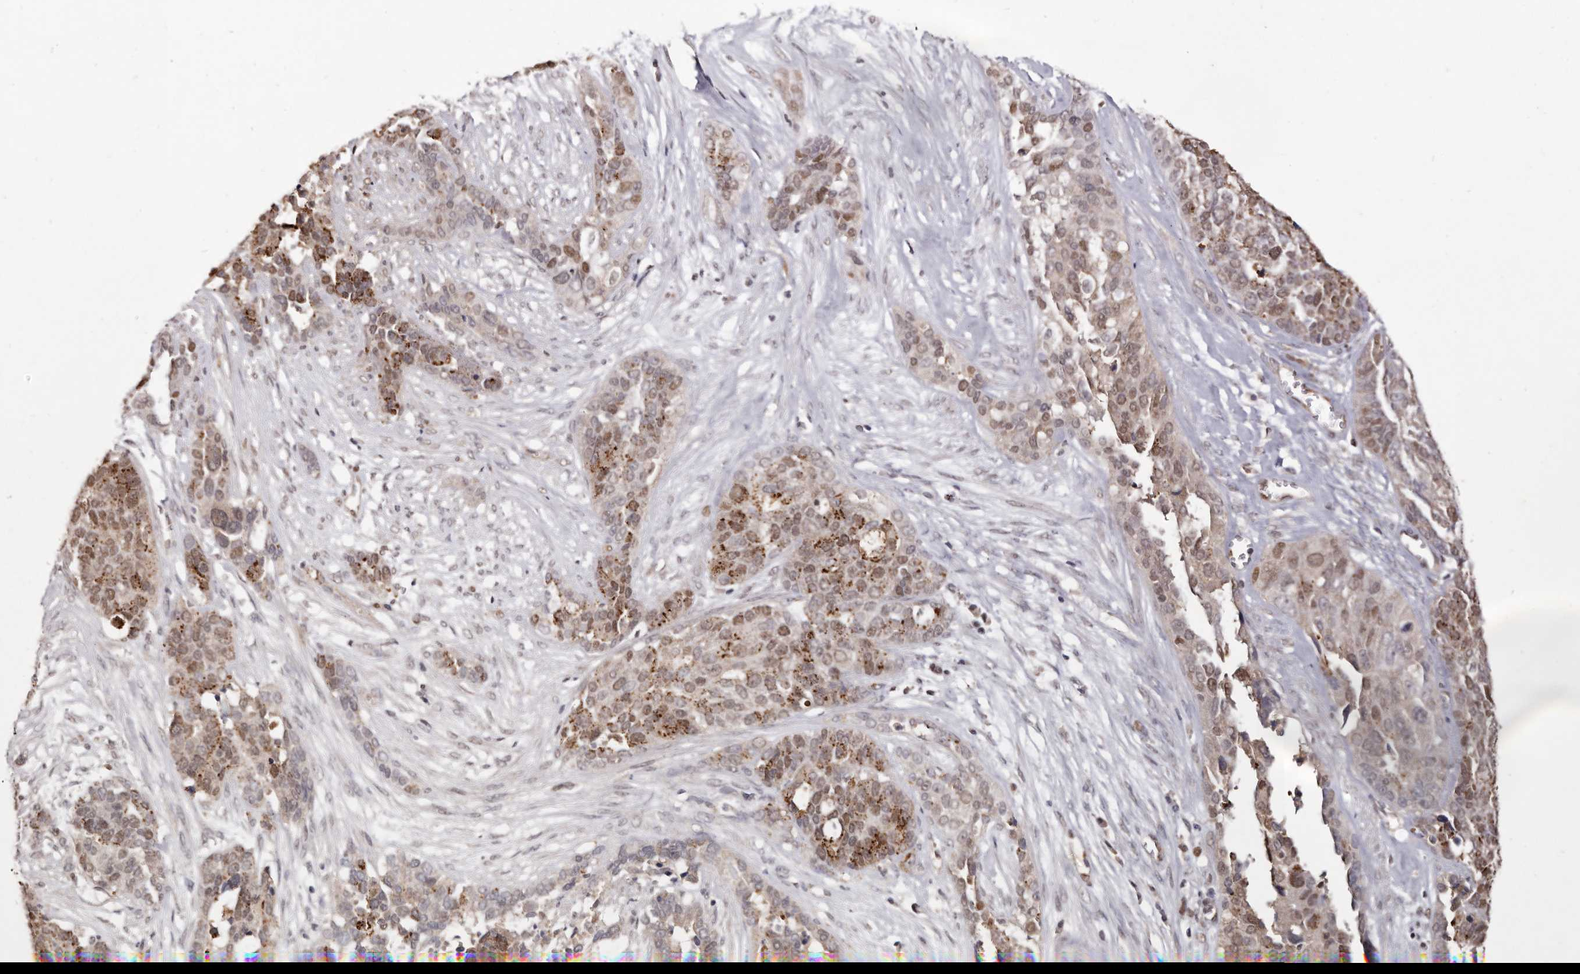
{"staining": {"intensity": "moderate", "quantity": "25%-75%", "location": "cytoplasmic/membranous,nuclear"}, "tissue": "ovarian cancer", "cell_type": "Tumor cells", "image_type": "cancer", "snomed": [{"axis": "morphology", "description": "Cystadenocarcinoma, serous, NOS"}, {"axis": "topography", "description": "Ovary"}], "caption": "Tumor cells show medium levels of moderate cytoplasmic/membranous and nuclear staining in approximately 25%-75% of cells in ovarian cancer (serous cystadenocarcinoma).", "gene": "NOTCH1", "patient": {"sex": "female", "age": 44}}